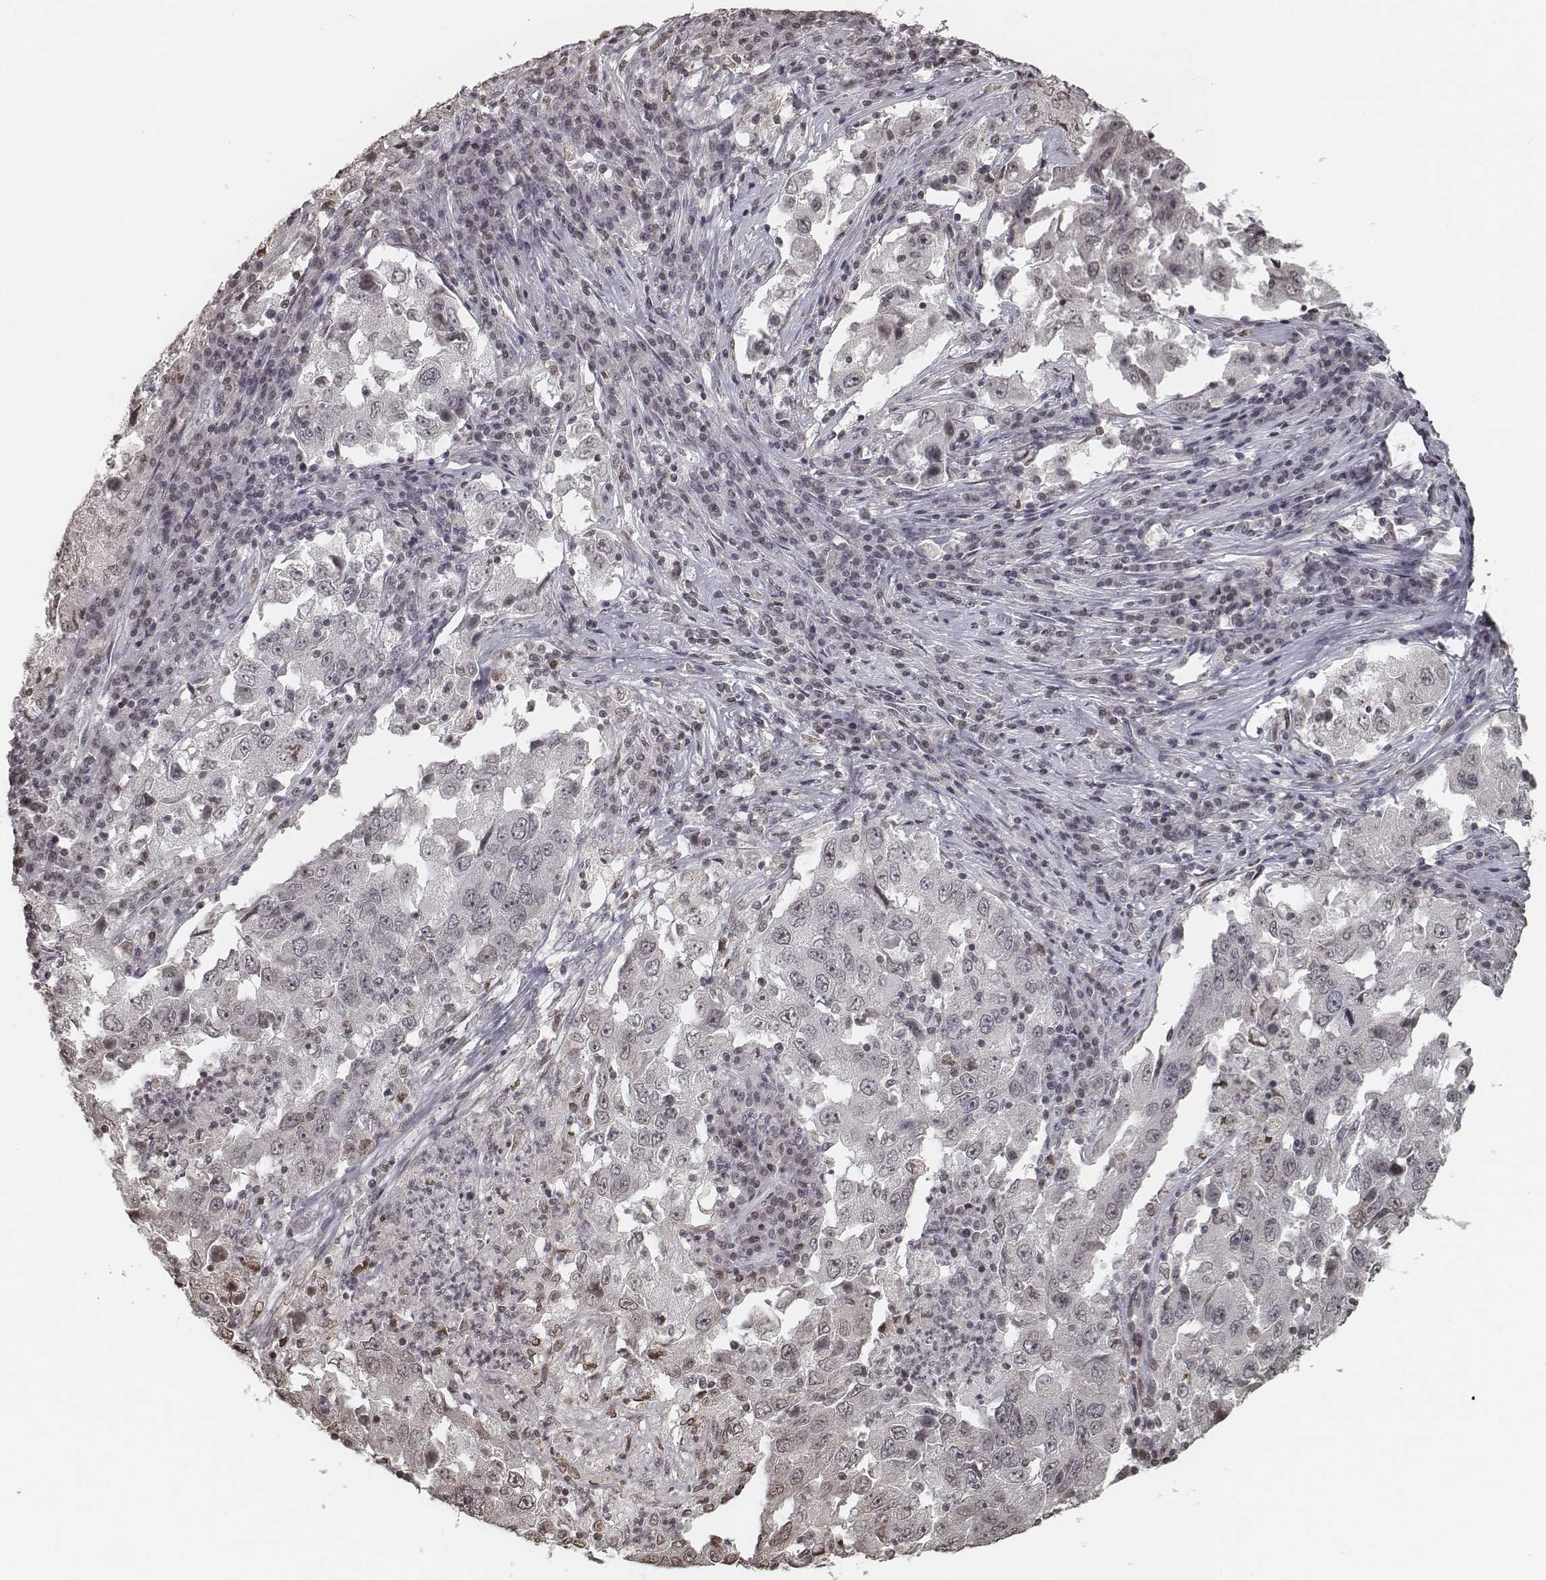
{"staining": {"intensity": "negative", "quantity": "none", "location": "none"}, "tissue": "lung cancer", "cell_type": "Tumor cells", "image_type": "cancer", "snomed": [{"axis": "morphology", "description": "Adenocarcinoma, NOS"}, {"axis": "topography", "description": "Lung"}], "caption": "Lung adenocarcinoma was stained to show a protein in brown. There is no significant expression in tumor cells.", "gene": "HMGA2", "patient": {"sex": "male", "age": 73}}